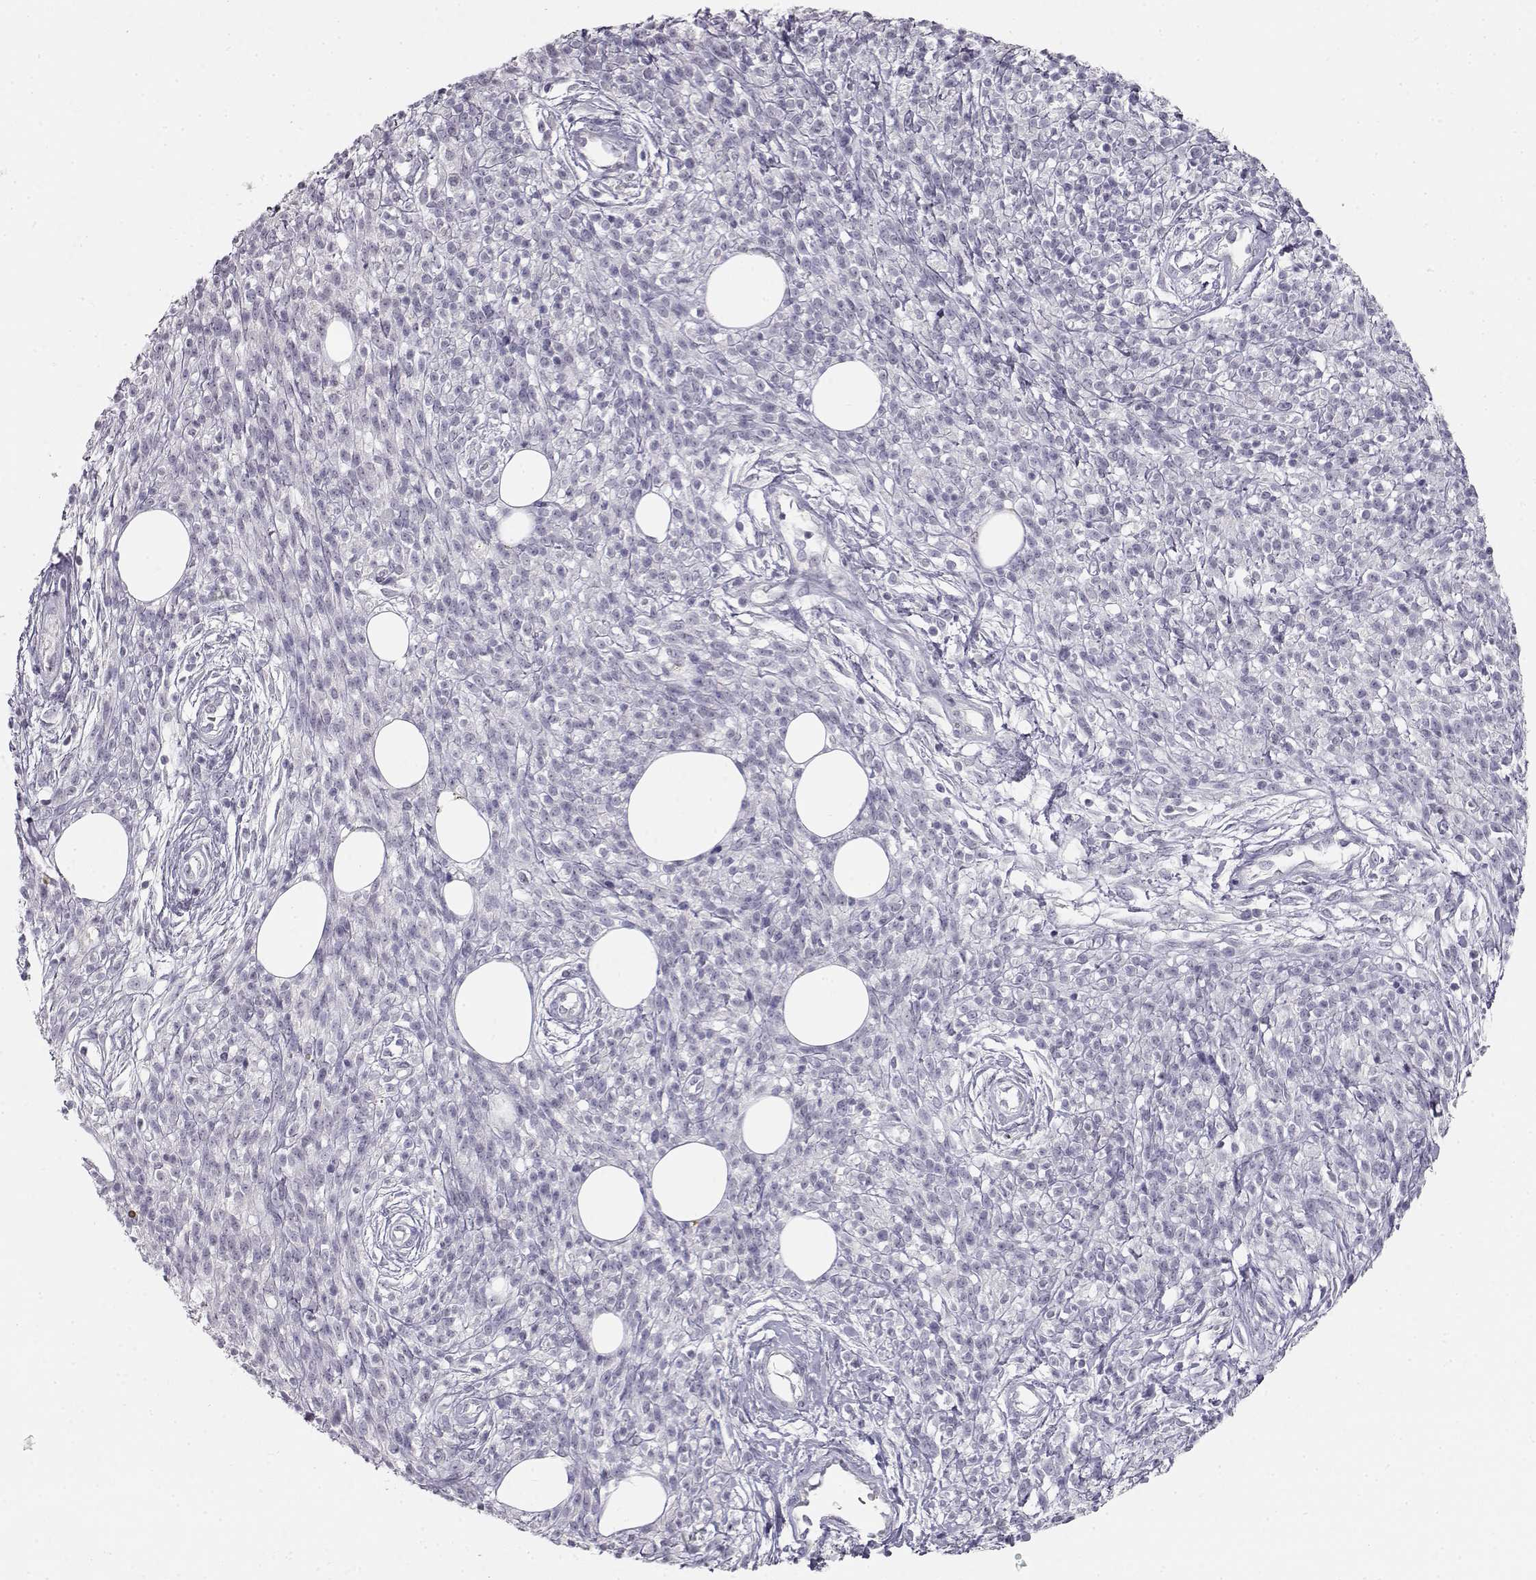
{"staining": {"intensity": "negative", "quantity": "none", "location": "none"}, "tissue": "melanoma", "cell_type": "Tumor cells", "image_type": "cancer", "snomed": [{"axis": "morphology", "description": "Malignant melanoma, NOS"}, {"axis": "topography", "description": "Skin"}, {"axis": "topography", "description": "Skin of trunk"}], "caption": "High power microscopy image of an immunohistochemistry (IHC) photomicrograph of malignant melanoma, revealing no significant positivity in tumor cells.", "gene": "MYCBPAP", "patient": {"sex": "male", "age": 74}}